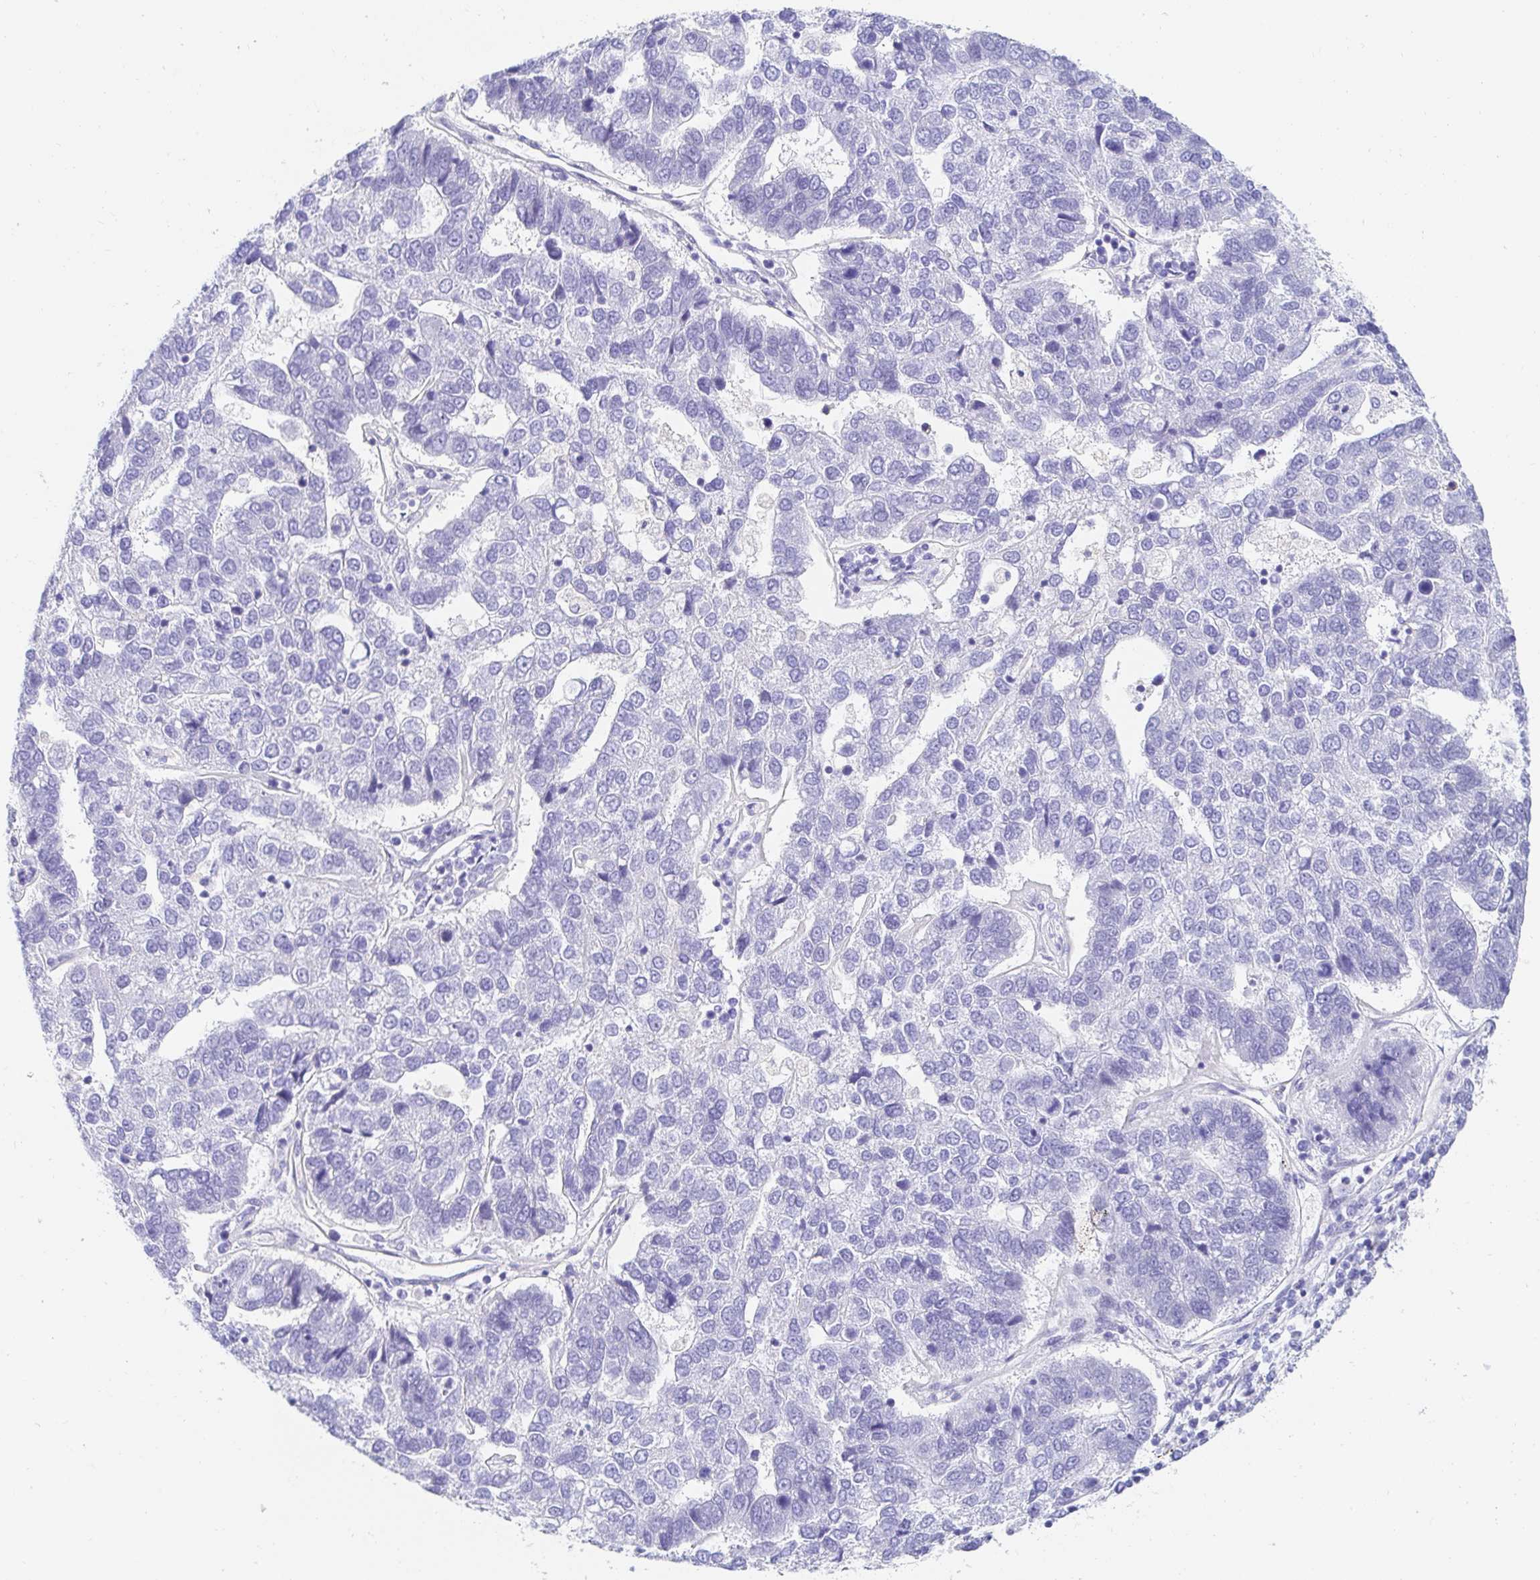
{"staining": {"intensity": "negative", "quantity": "none", "location": "none"}, "tissue": "pancreatic cancer", "cell_type": "Tumor cells", "image_type": "cancer", "snomed": [{"axis": "morphology", "description": "Adenocarcinoma, NOS"}, {"axis": "topography", "description": "Pancreas"}], "caption": "Immunohistochemistry (IHC) micrograph of pancreatic adenocarcinoma stained for a protein (brown), which demonstrates no positivity in tumor cells. (DAB (3,3'-diaminobenzidine) IHC, high magnification).", "gene": "AKAP14", "patient": {"sex": "female", "age": 61}}